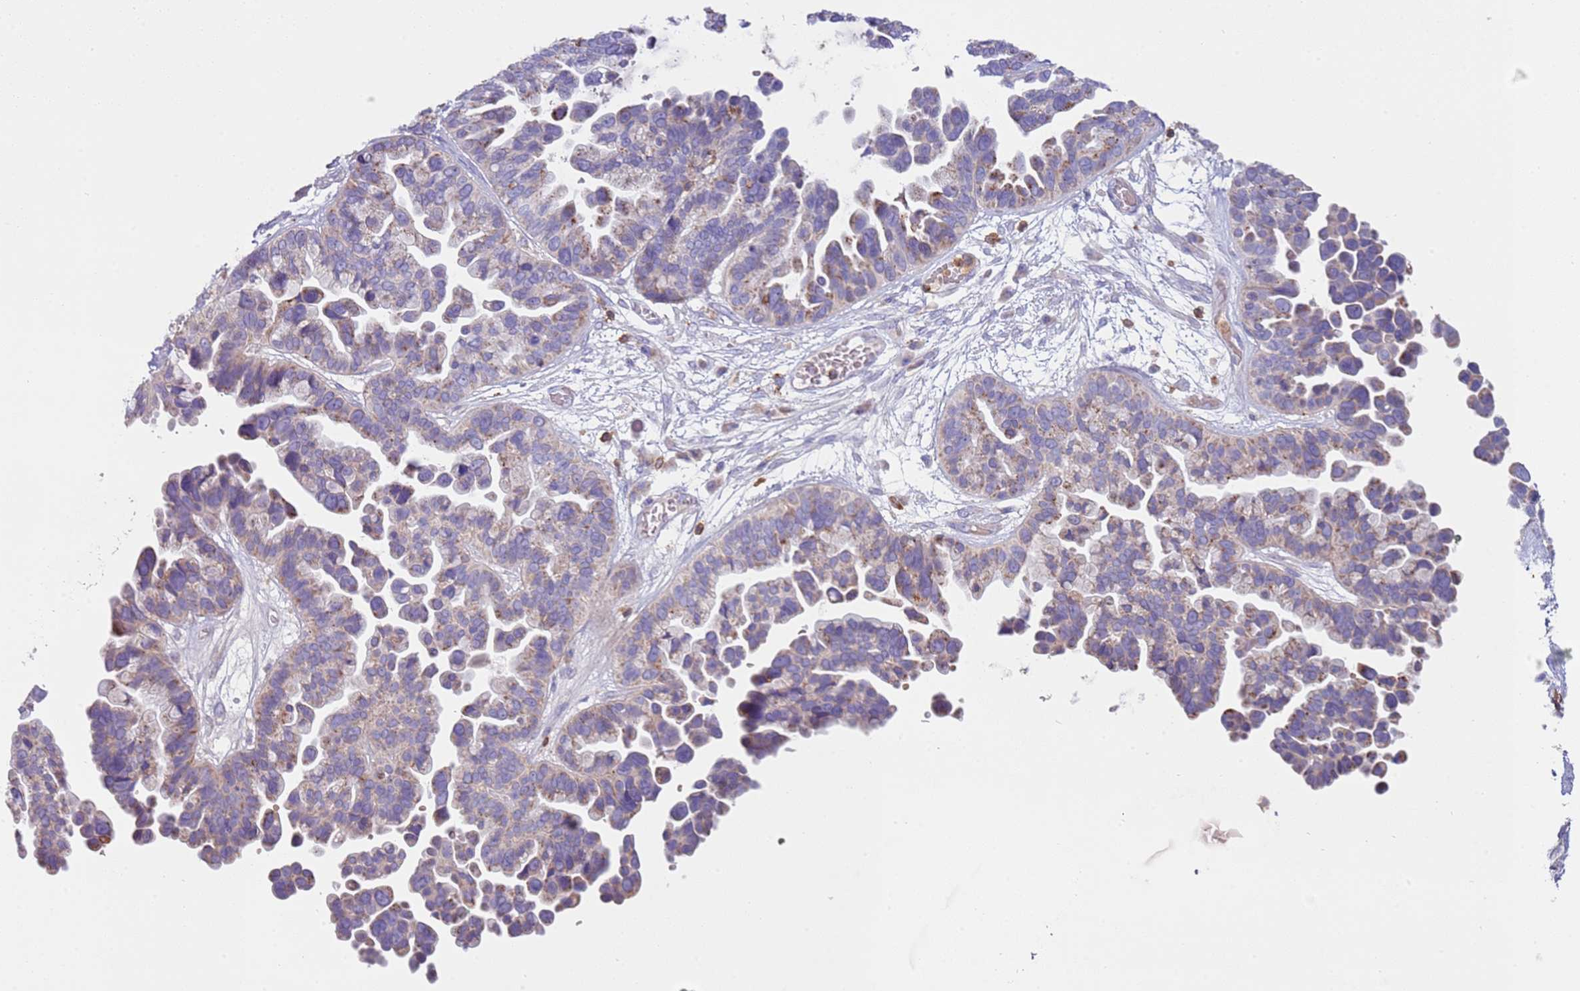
{"staining": {"intensity": "weak", "quantity": "25%-75%", "location": "cytoplasmic/membranous"}, "tissue": "ovarian cancer", "cell_type": "Tumor cells", "image_type": "cancer", "snomed": [{"axis": "morphology", "description": "Cystadenocarcinoma, serous, NOS"}, {"axis": "topography", "description": "Ovary"}], "caption": "Immunohistochemical staining of human ovarian serous cystadenocarcinoma demonstrates low levels of weak cytoplasmic/membranous staining in approximately 25%-75% of tumor cells.", "gene": "TTPAL", "patient": {"sex": "female", "age": 56}}